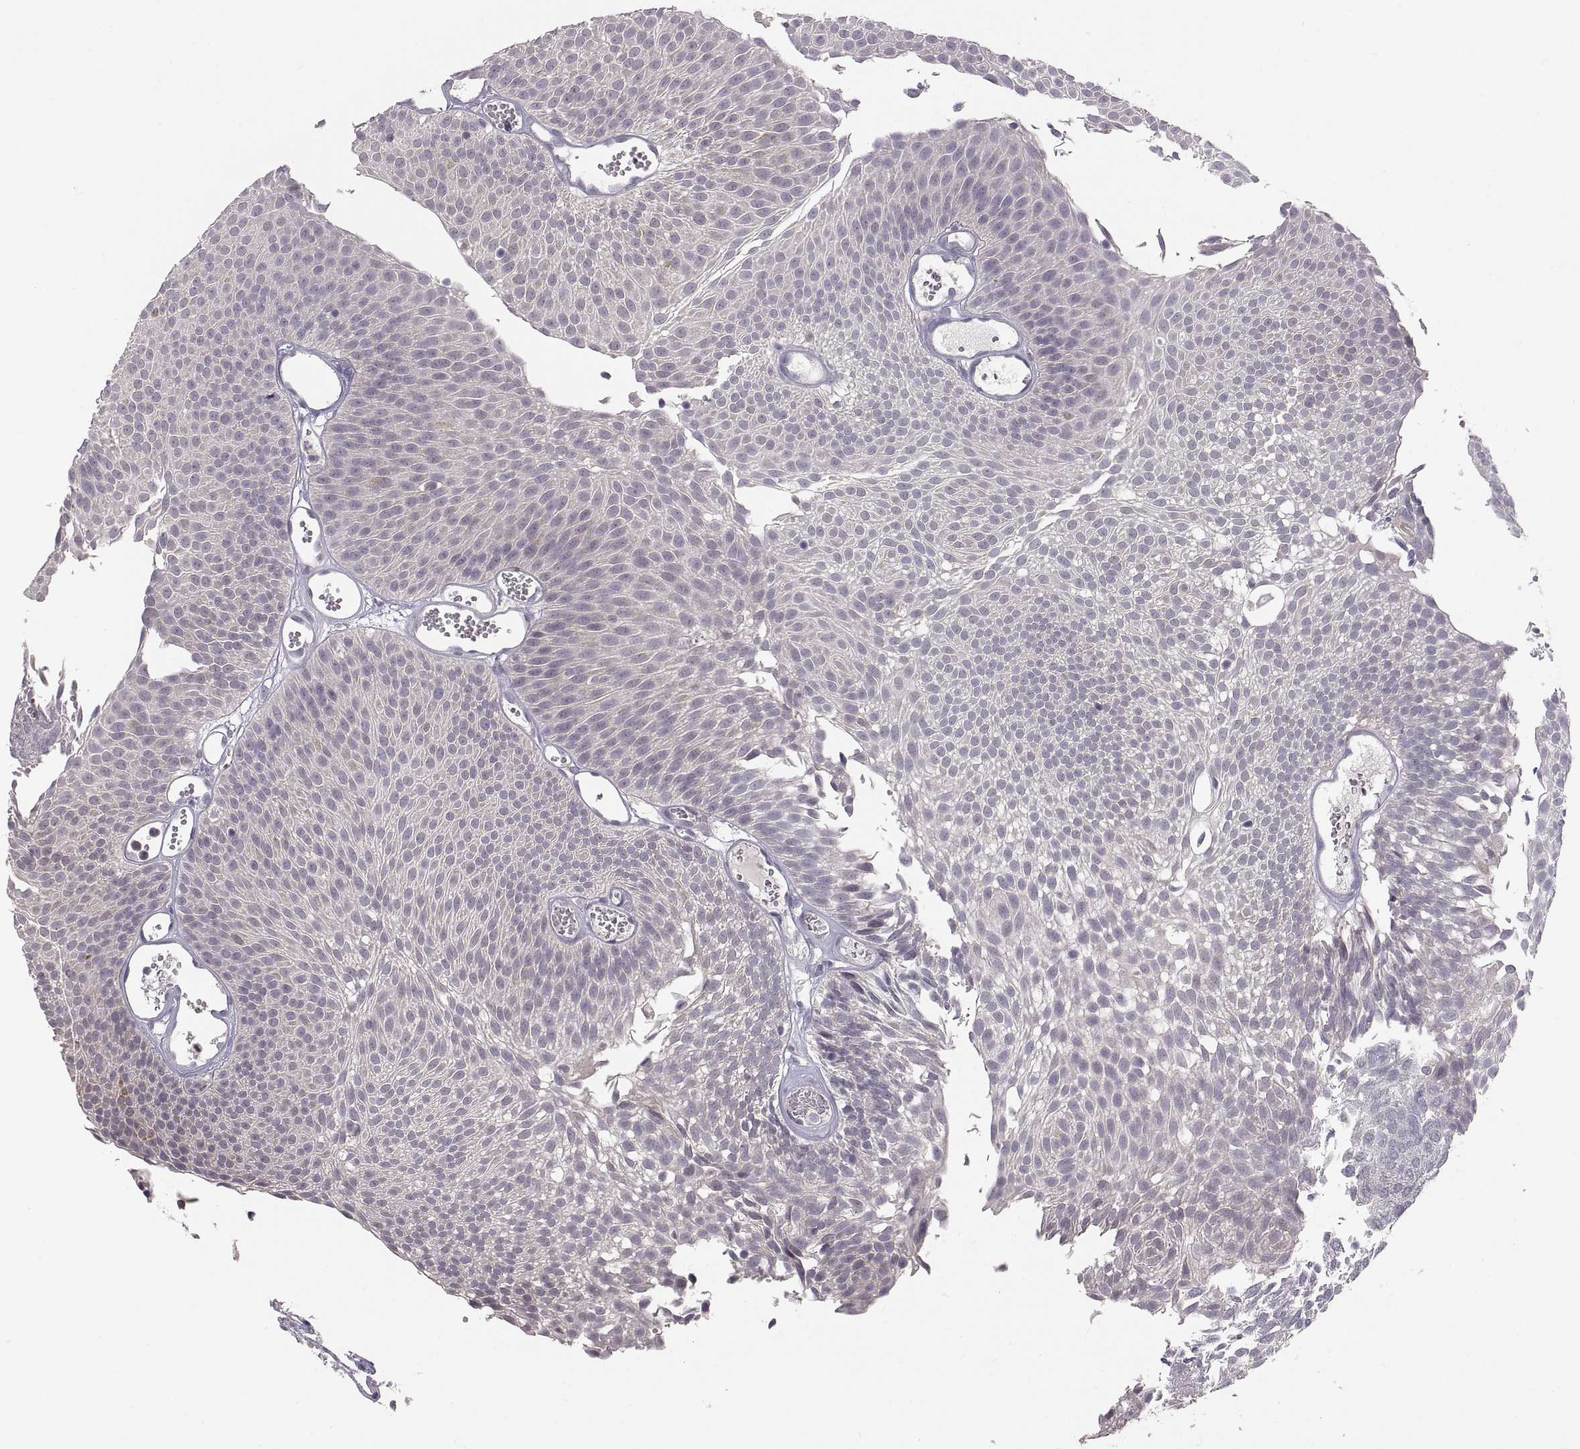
{"staining": {"intensity": "negative", "quantity": "none", "location": "none"}, "tissue": "urothelial cancer", "cell_type": "Tumor cells", "image_type": "cancer", "snomed": [{"axis": "morphology", "description": "Urothelial carcinoma, Low grade"}, {"axis": "topography", "description": "Urinary bladder"}], "caption": "Histopathology image shows no significant protein positivity in tumor cells of urothelial cancer.", "gene": "HMGCR", "patient": {"sex": "male", "age": 52}}